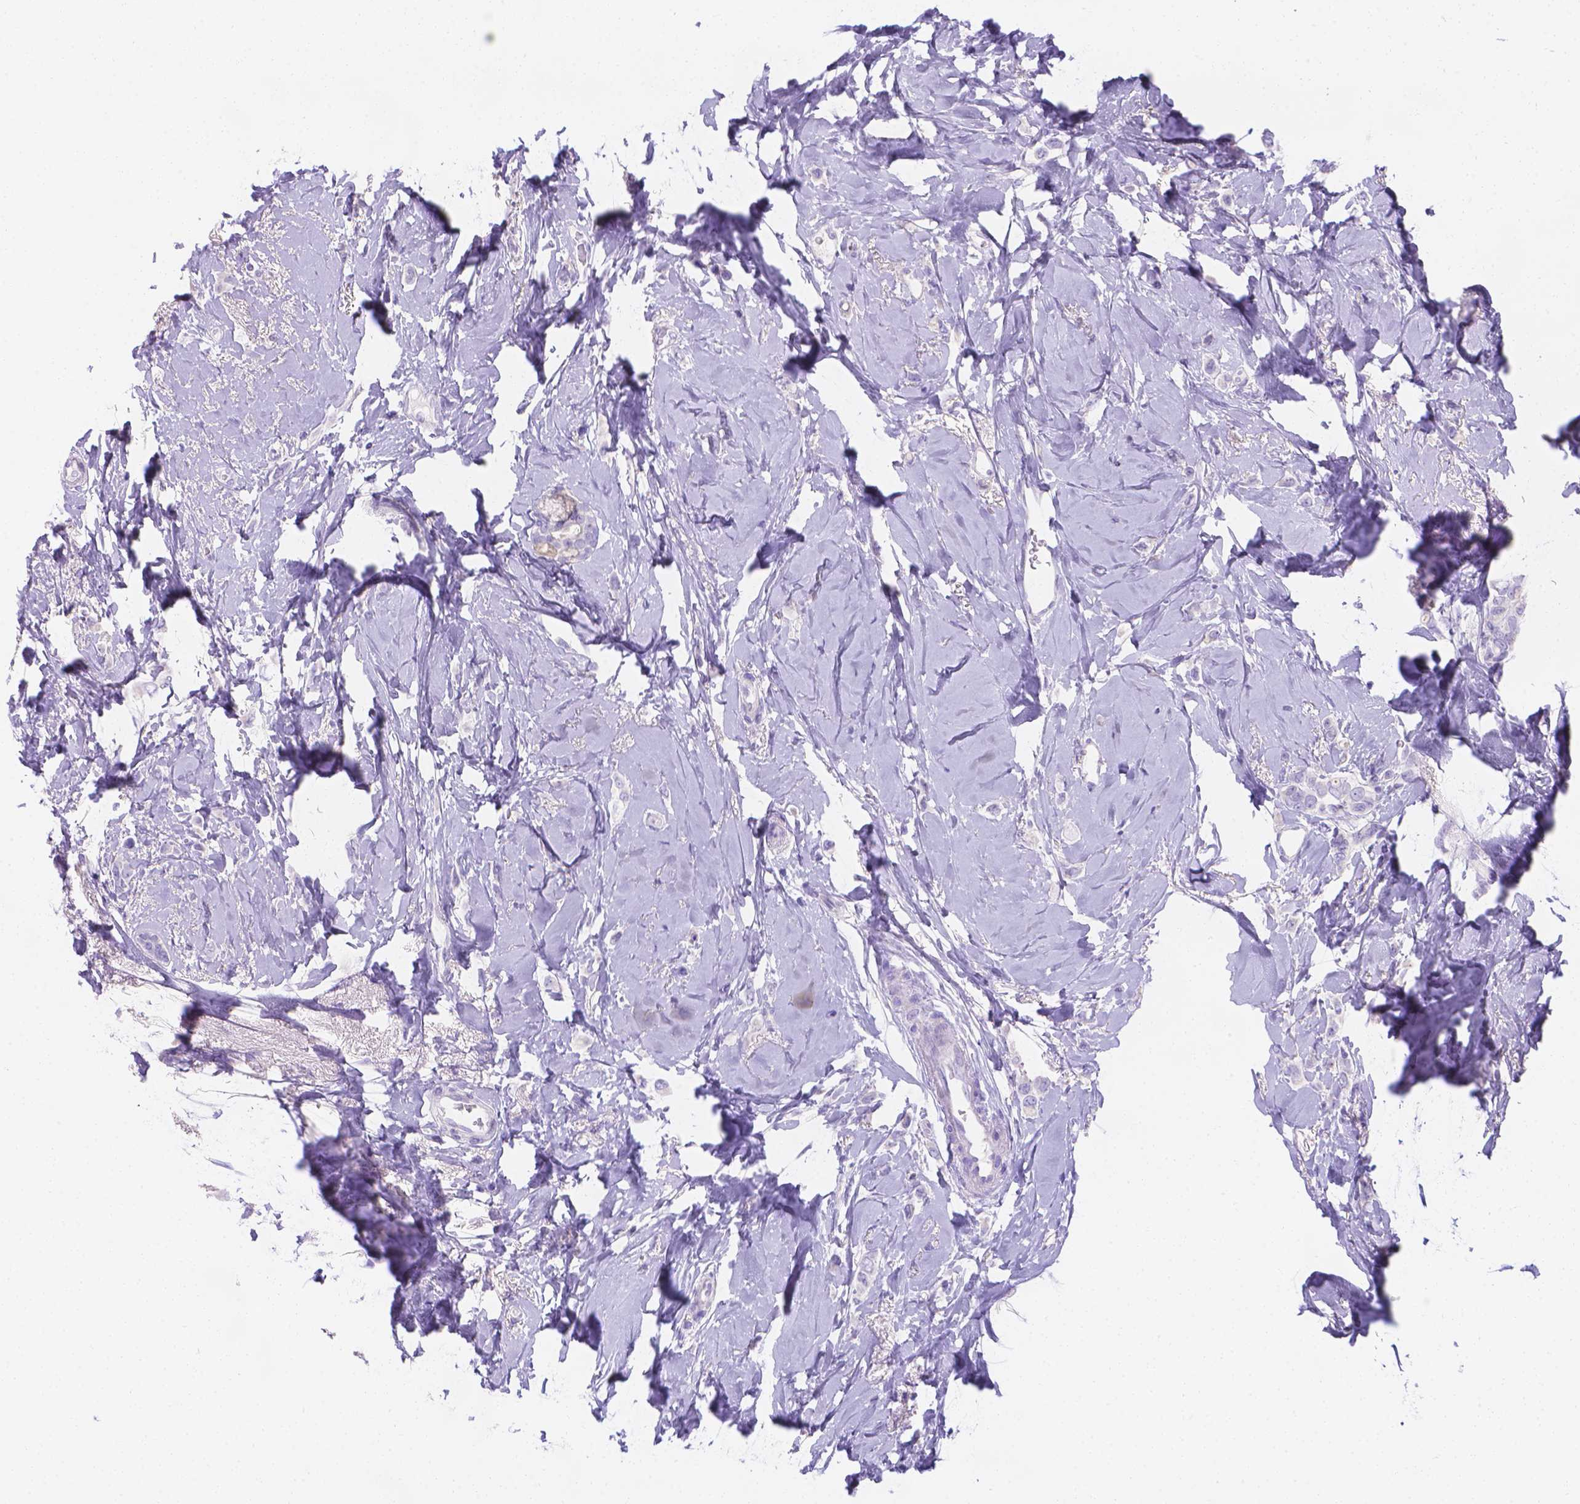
{"staining": {"intensity": "negative", "quantity": "none", "location": "none"}, "tissue": "breast cancer", "cell_type": "Tumor cells", "image_type": "cancer", "snomed": [{"axis": "morphology", "description": "Lobular carcinoma"}, {"axis": "topography", "description": "Breast"}], "caption": "Immunohistochemical staining of breast cancer (lobular carcinoma) exhibits no significant expression in tumor cells. (DAB (3,3'-diaminobenzidine) immunohistochemistry visualized using brightfield microscopy, high magnification).", "gene": "MLN", "patient": {"sex": "female", "age": 66}}